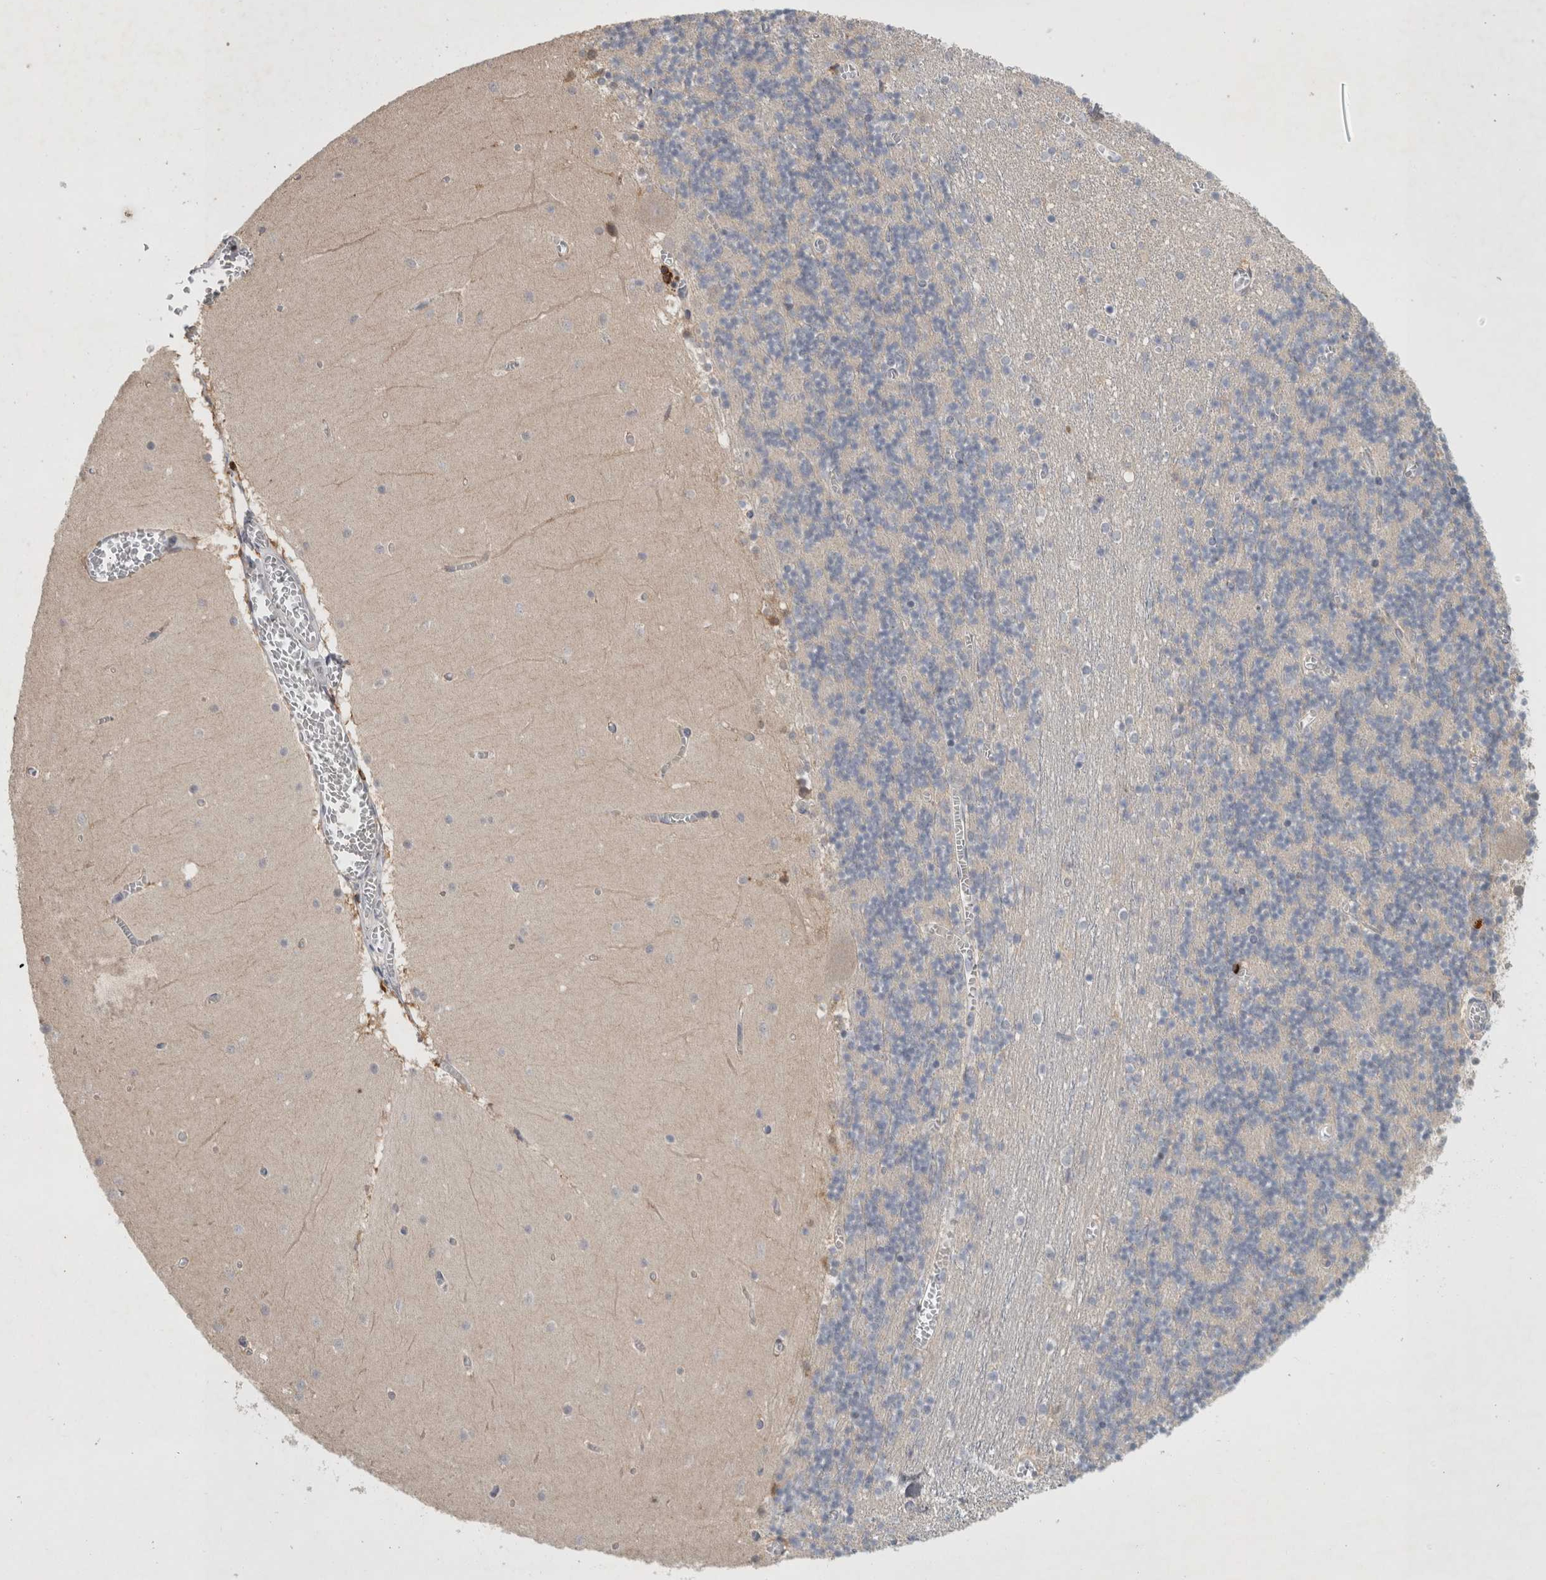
{"staining": {"intensity": "negative", "quantity": "none", "location": "none"}, "tissue": "cerebellum", "cell_type": "Cells in granular layer", "image_type": "normal", "snomed": [{"axis": "morphology", "description": "Normal tissue, NOS"}, {"axis": "topography", "description": "Cerebellum"}], "caption": "Immunohistochemistry histopathology image of benign cerebellum: cerebellum stained with DAB demonstrates no significant protein expression in cells in granular layer. (Immunohistochemistry, brightfield microscopy, high magnification).", "gene": "GFRA2", "patient": {"sex": "female", "age": 28}}